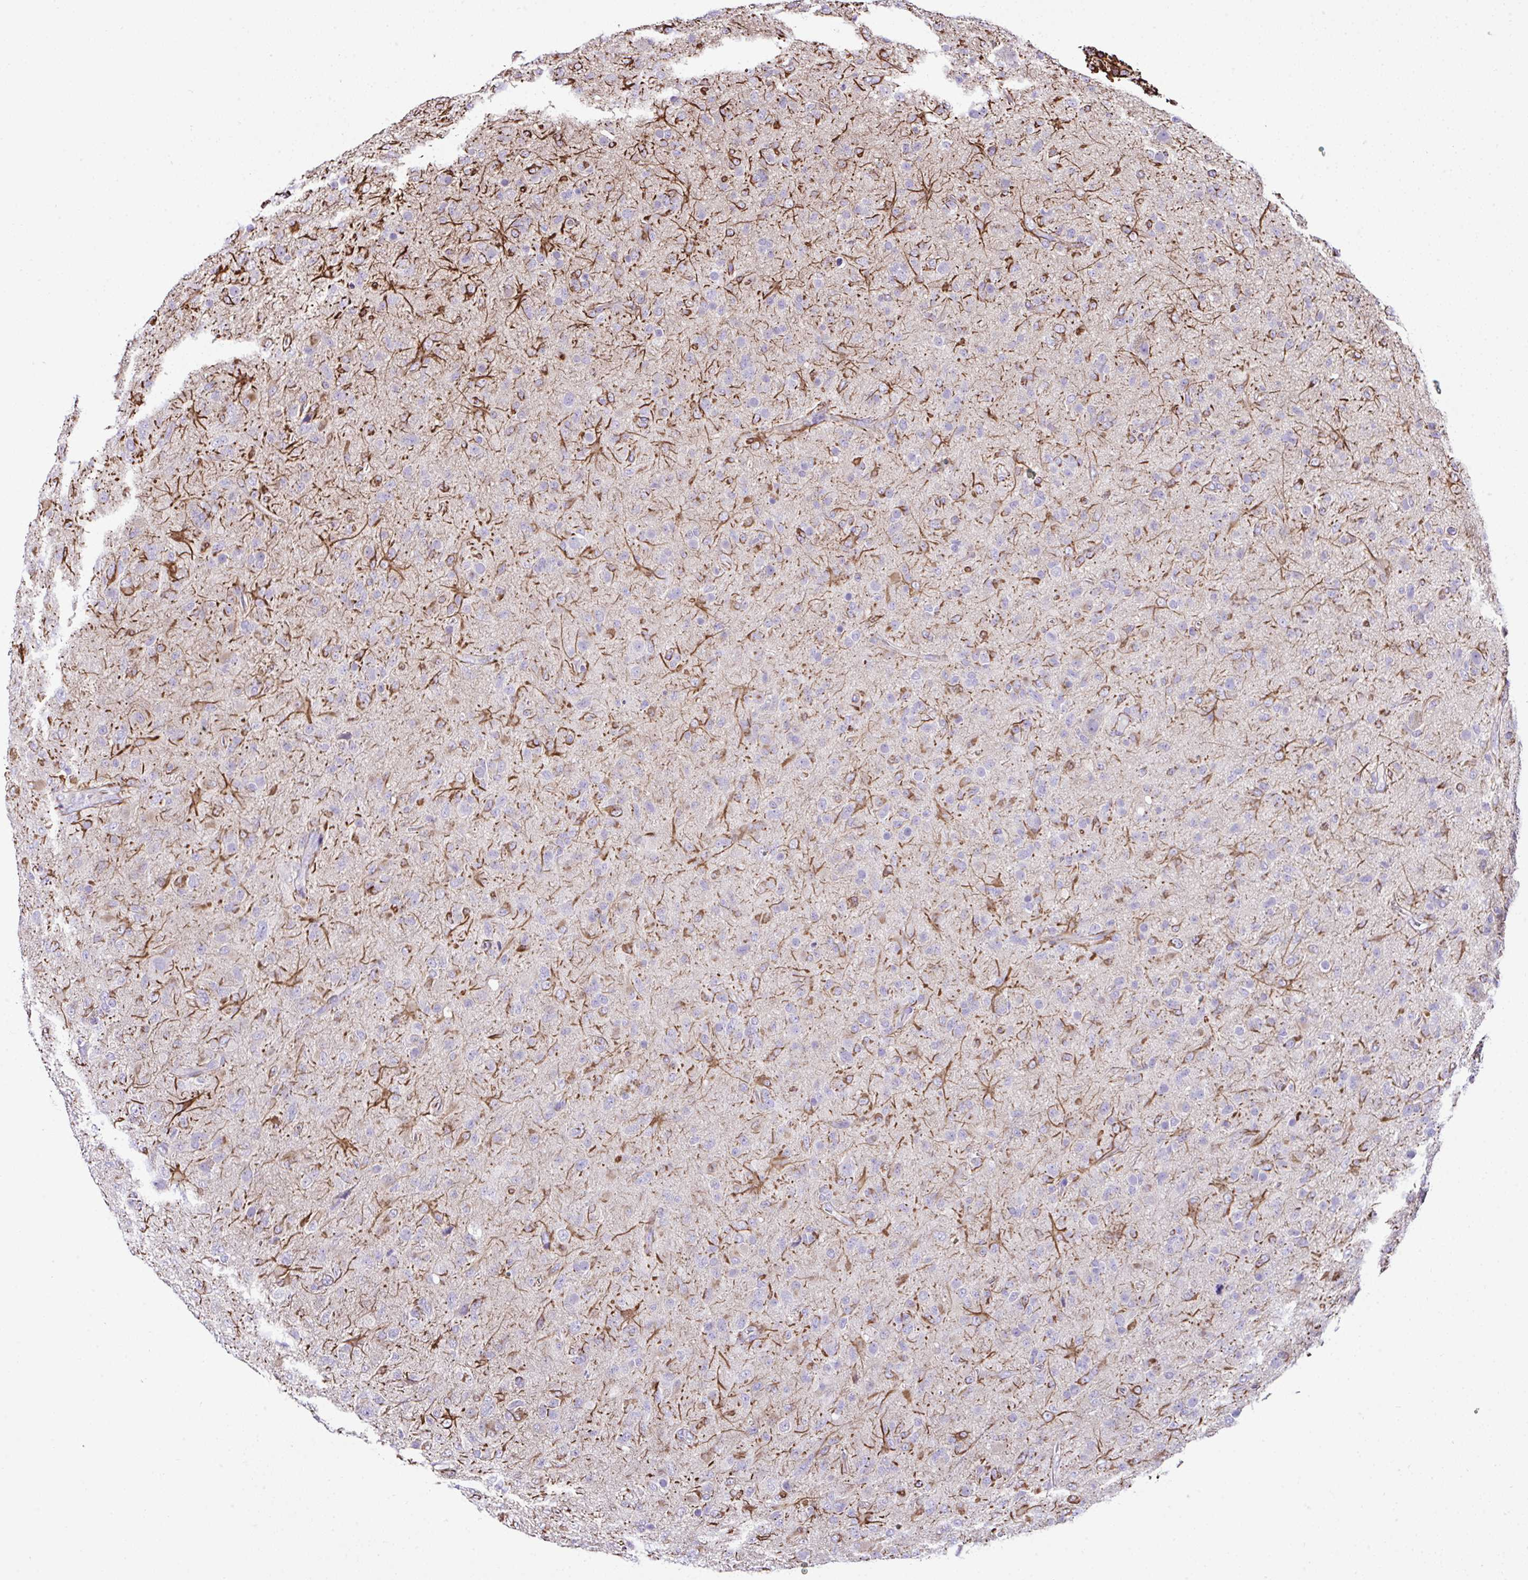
{"staining": {"intensity": "negative", "quantity": "none", "location": "none"}, "tissue": "glioma", "cell_type": "Tumor cells", "image_type": "cancer", "snomed": [{"axis": "morphology", "description": "Glioma, malignant, Low grade"}, {"axis": "topography", "description": "Brain"}], "caption": "Glioma was stained to show a protein in brown. There is no significant positivity in tumor cells.", "gene": "OR4P4", "patient": {"sex": "male", "age": 65}}